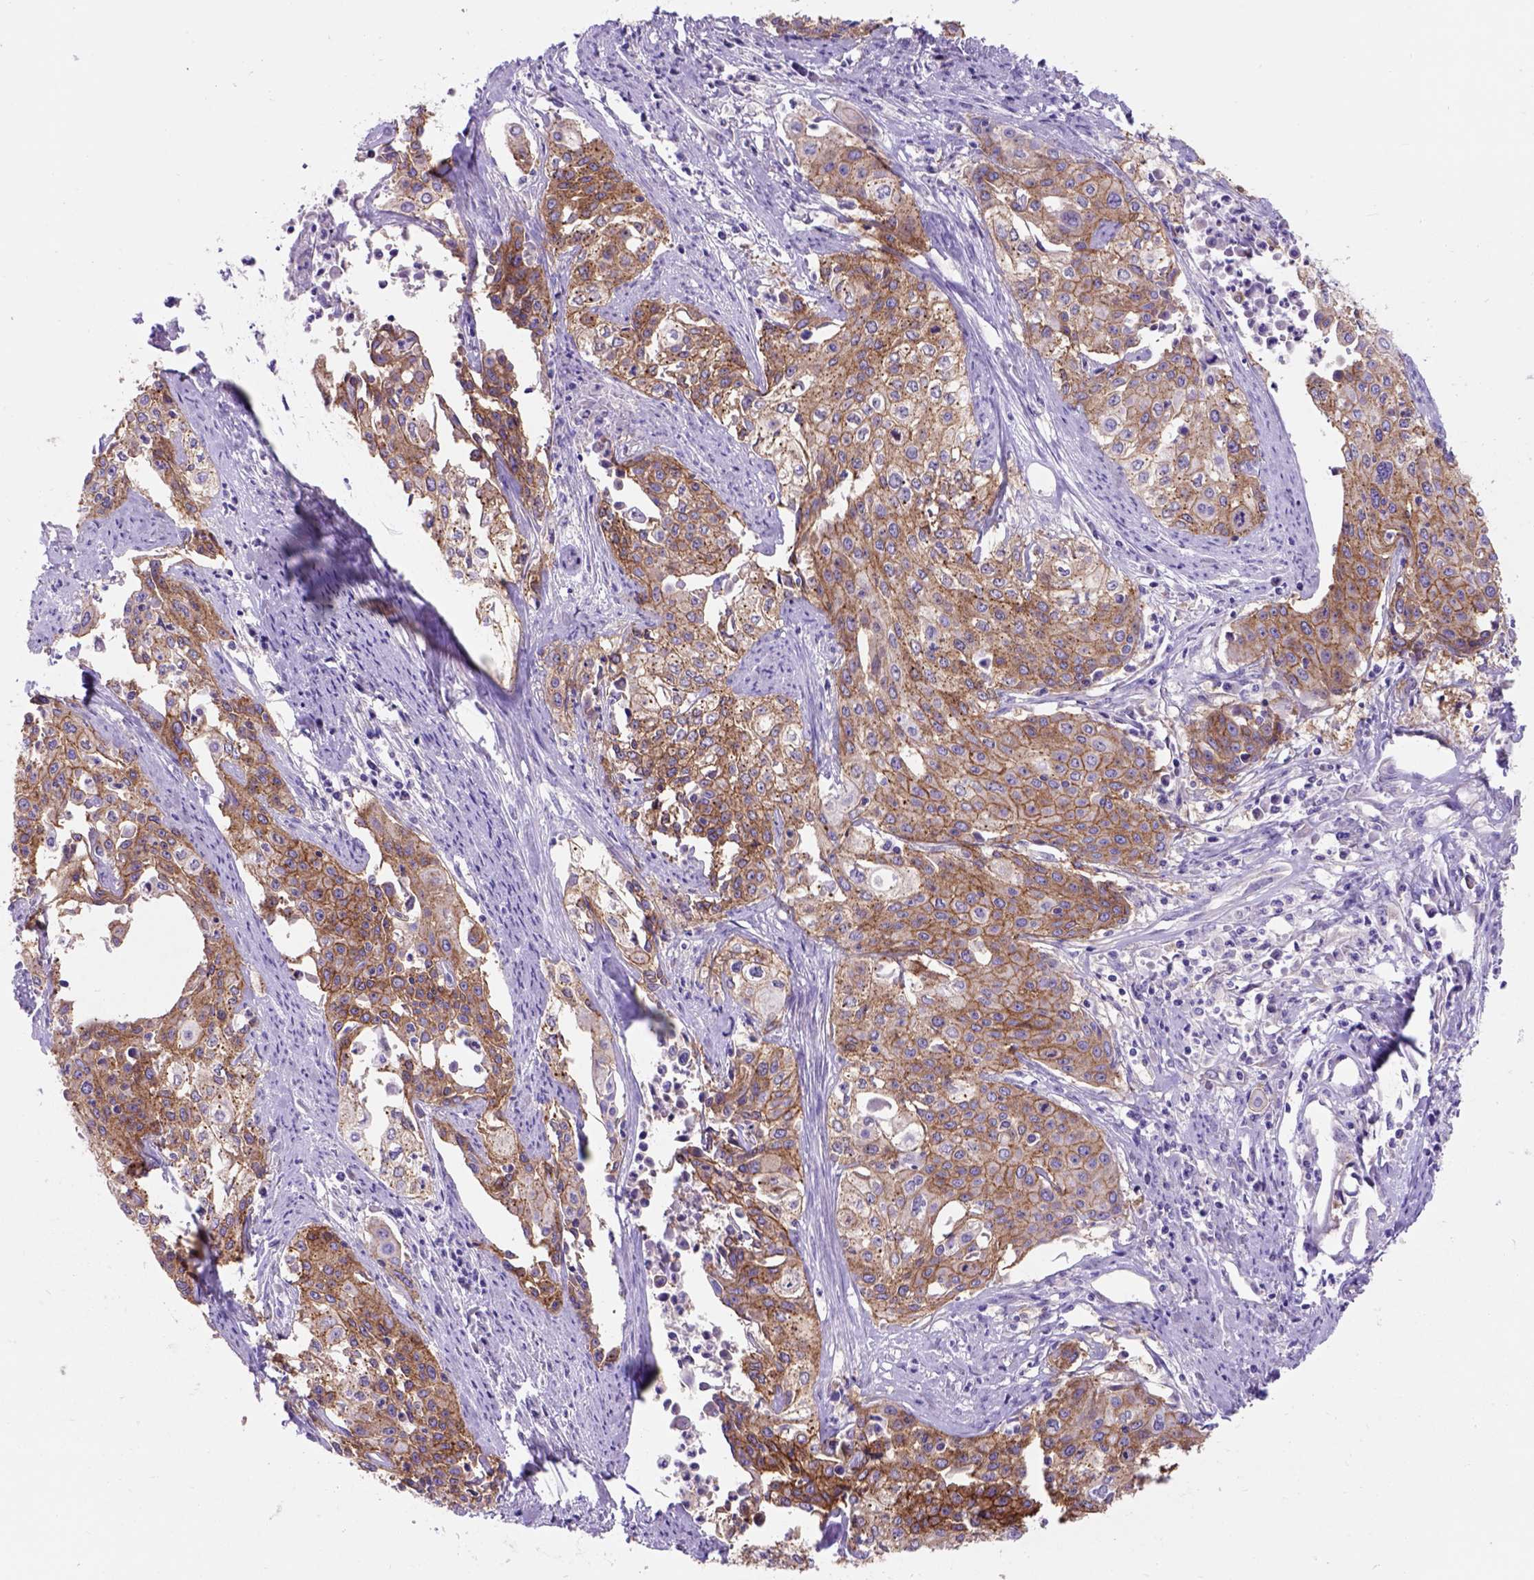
{"staining": {"intensity": "moderate", "quantity": ">75%", "location": "cytoplasmic/membranous"}, "tissue": "cervical cancer", "cell_type": "Tumor cells", "image_type": "cancer", "snomed": [{"axis": "morphology", "description": "Squamous cell carcinoma, NOS"}, {"axis": "topography", "description": "Cervix"}], "caption": "This histopathology image exhibits immunohistochemistry staining of human cervical cancer (squamous cell carcinoma), with medium moderate cytoplasmic/membranous expression in approximately >75% of tumor cells.", "gene": "EGFR", "patient": {"sex": "female", "age": 39}}